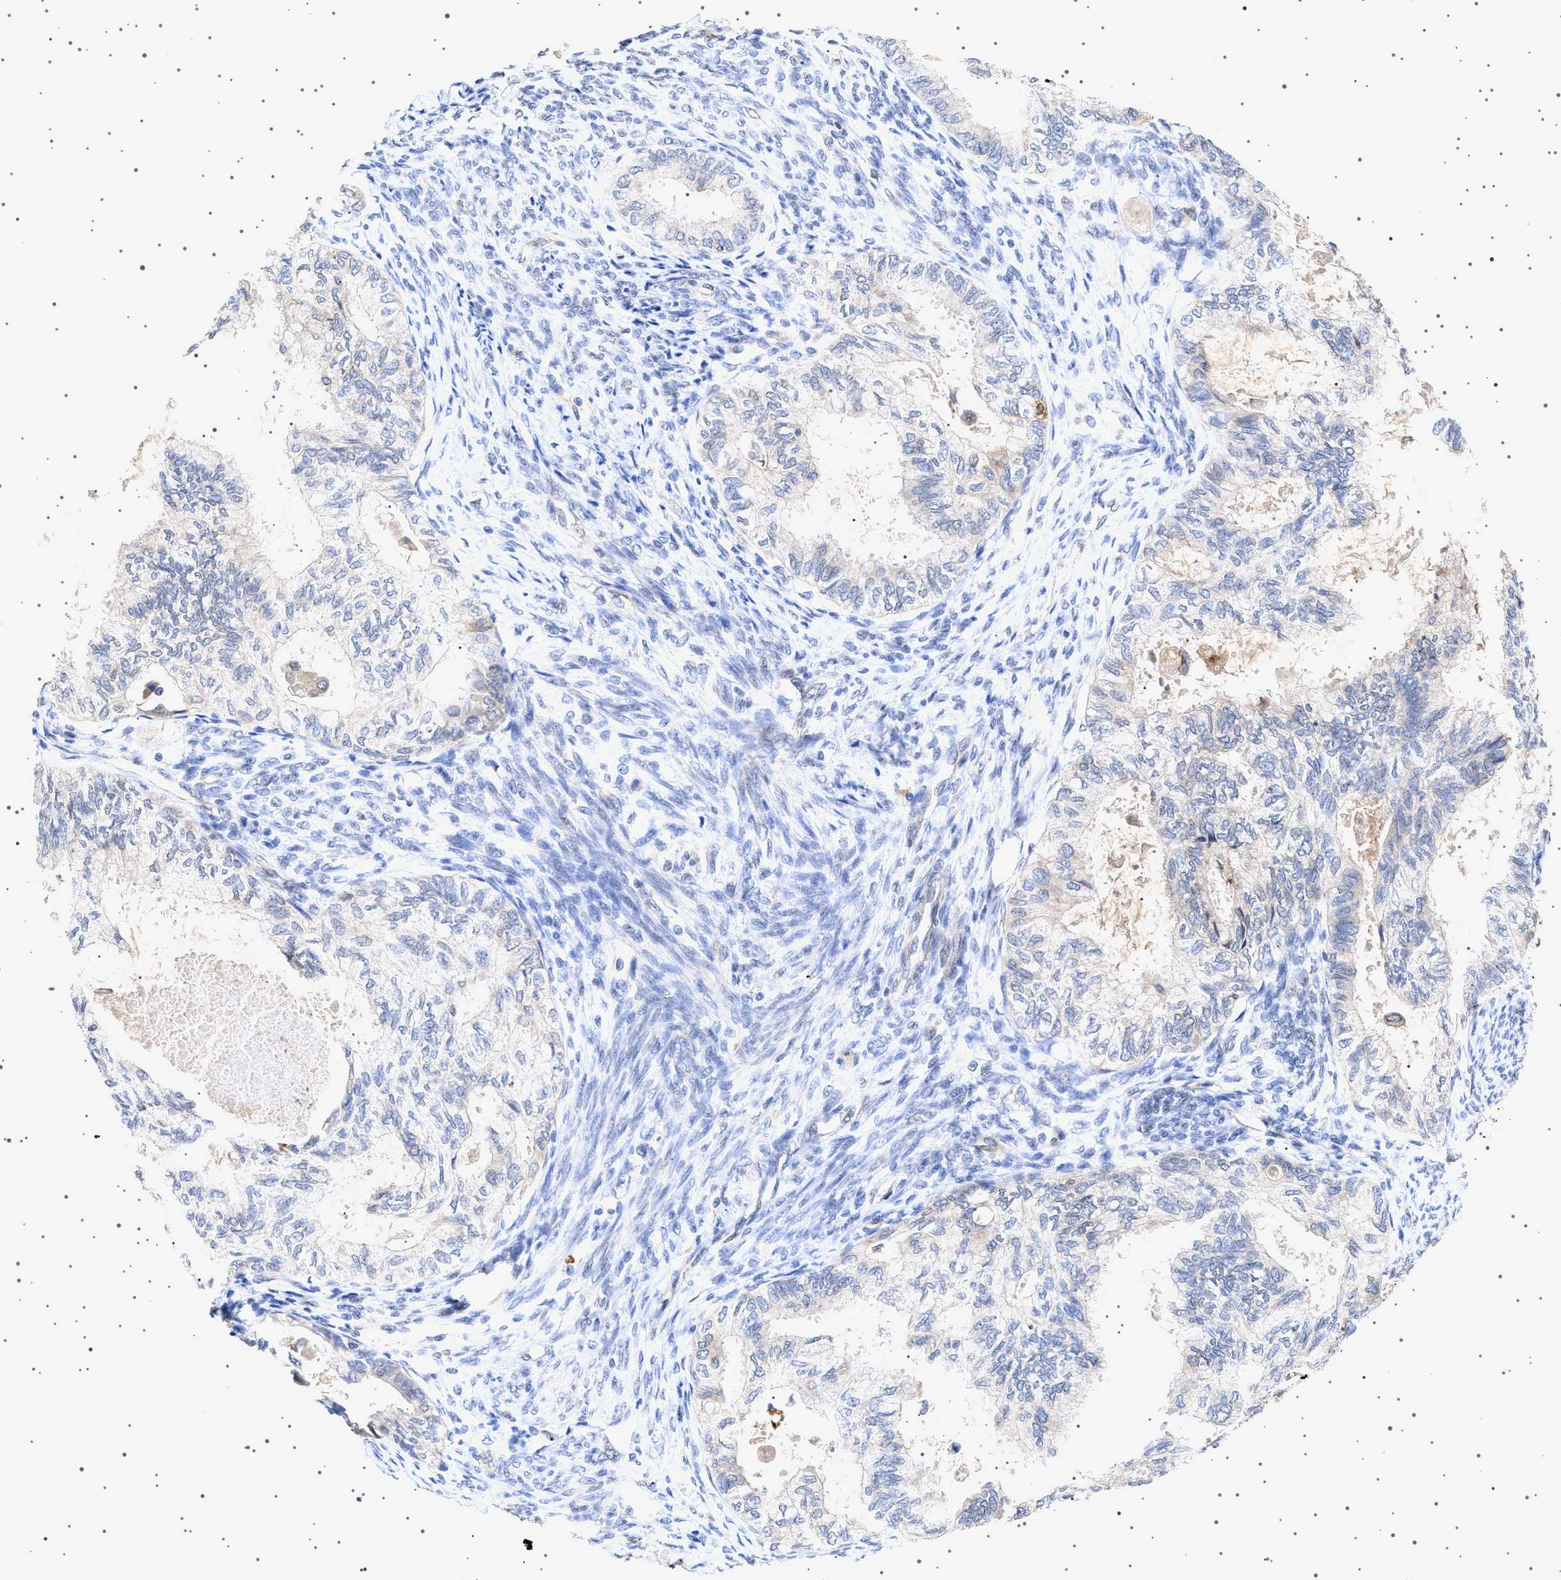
{"staining": {"intensity": "negative", "quantity": "none", "location": "none"}, "tissue": "cervical cancer", "cell_type": "Tumor cells", "image_type": "cancer", "snomed": [{"axis": "morphology", "description": "Normal tissue, NOS"}, {"axis": "morphology", "description": "Adenocarcinoma, NOS"}, {"axis": "topography", "description": "Cervix"}, {"axis": "topography", "description": "Endometrium"}], "caption": "A high-resolution image shows IHC staining of cervical cancer (adenocarcinoma), which displays no significant expression in tumor cells. (DAB IHC, high magnification).", "gene": "NUP93", "patient": {"sex": "female", "age": 86}}